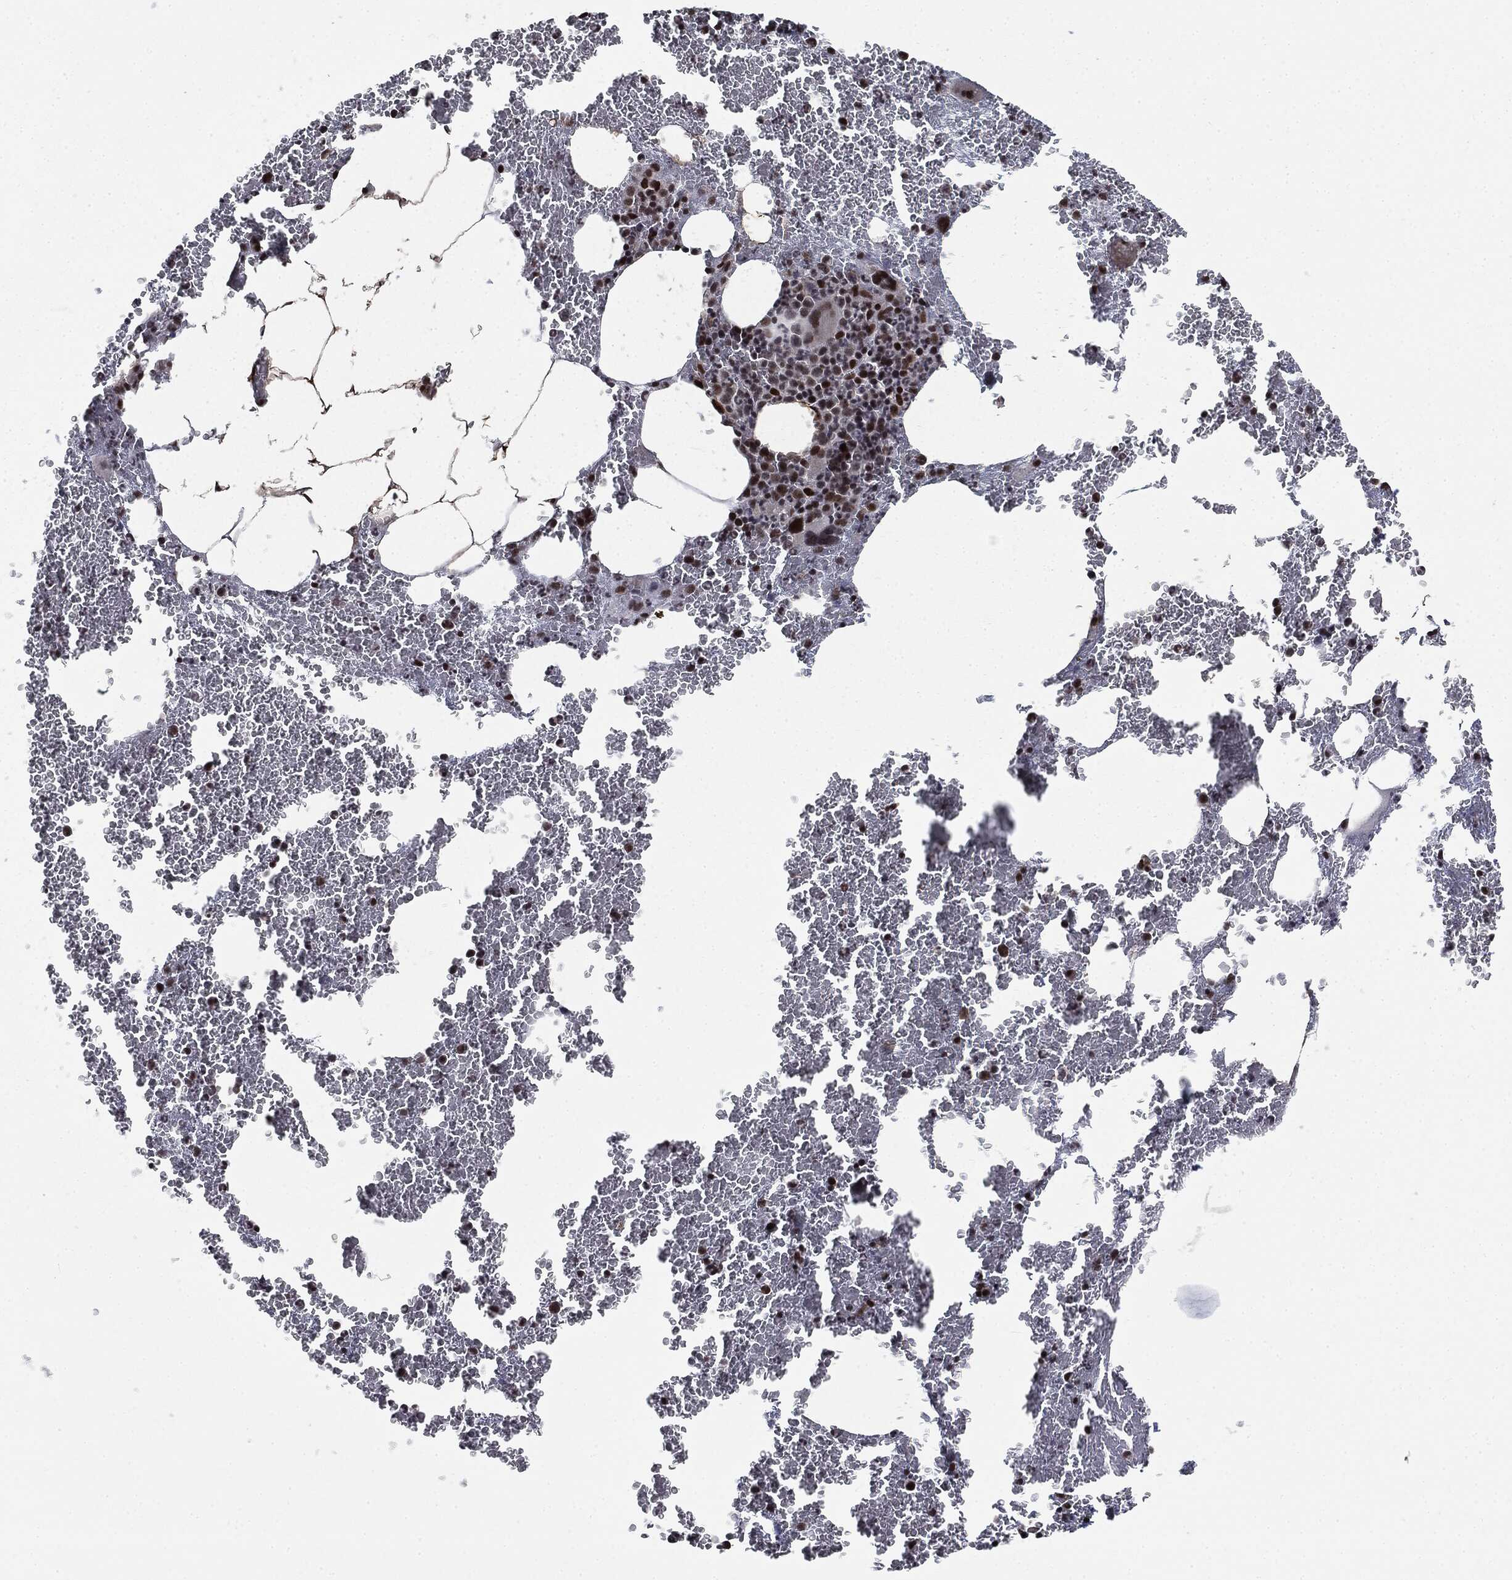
{"staining": {"intensity": "strong", "quantity": "25%-75%", "location": "nuclear"}, "tissue": "bone marrow", "cell_type": "Hematopoietic cells", "image_type": "normal", "snomed": [{"axis": "morphology", "description": "Normal tissue, NOS"}, {"axis": "topography", "description": "Bone marrow"}], "caption": "Strong nuclear staining for a protein is seen in about 25%-75% of hematopoietic cells of benign bone marrow using immunohistochemistry (IHC).", "gene": "DPH2", "patient": {"sex": "male", "age": 91}}